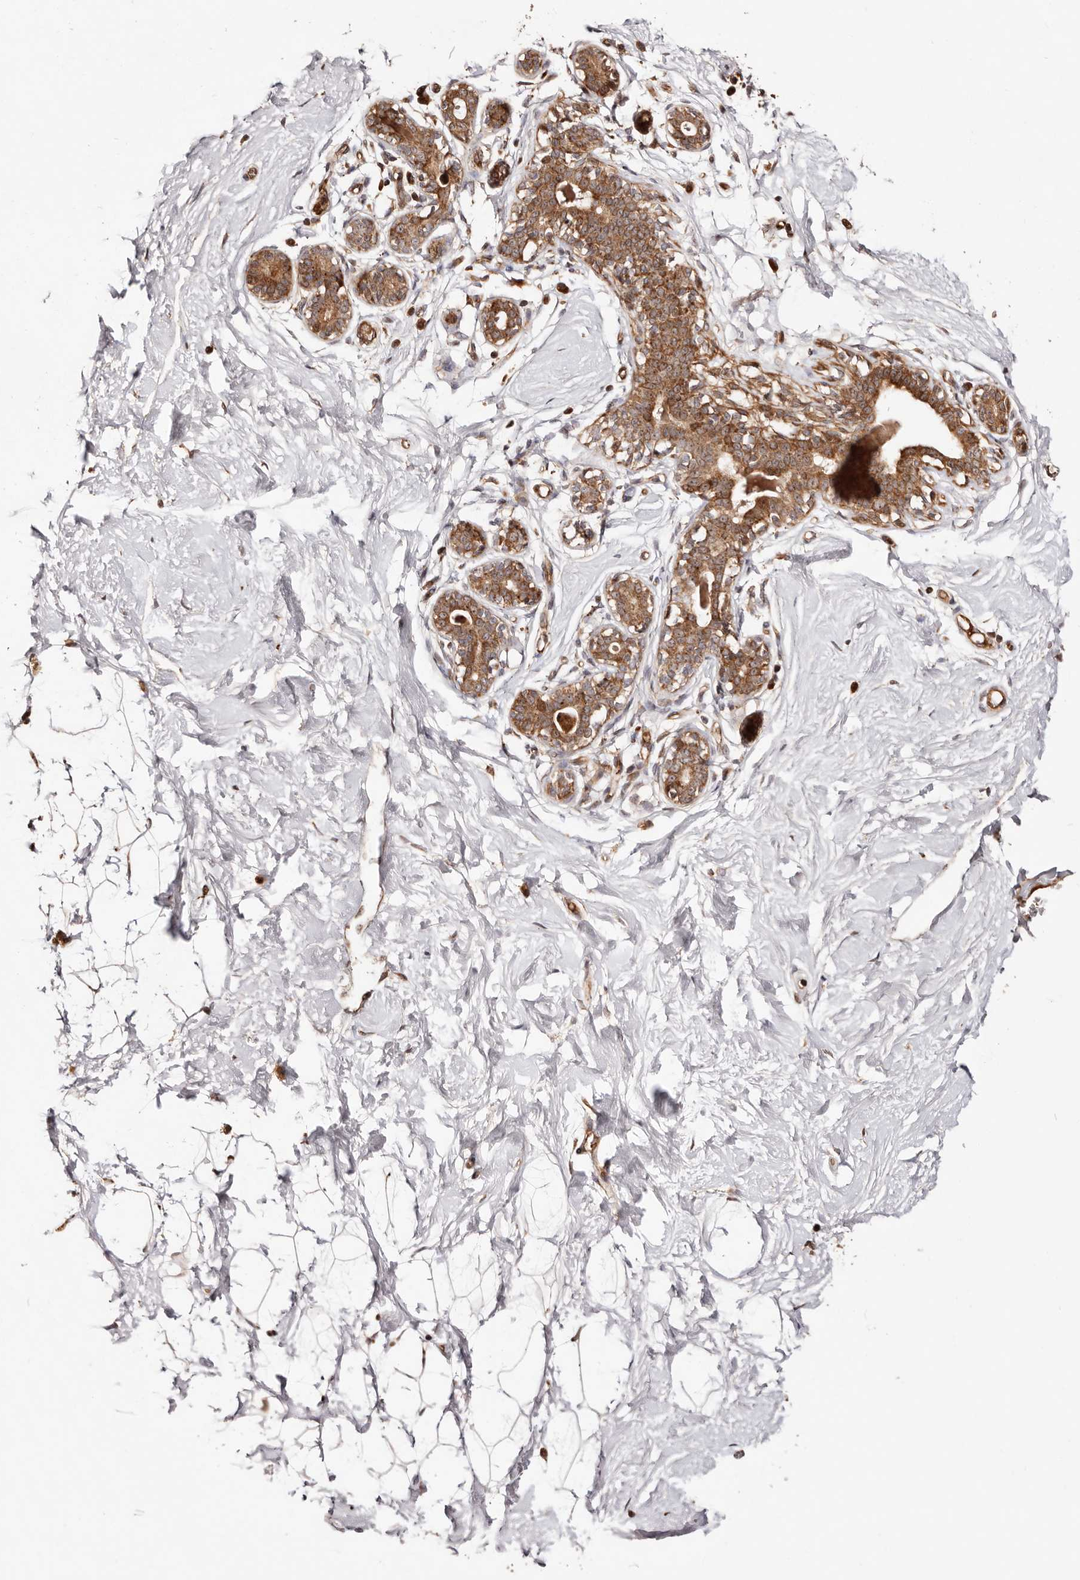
{"staining": {"intensity": "weak", "quantity": ">75%", "location": "cytoplasmic/membranous"}, "tissue": "breast", "cell_type": "Adipocytes", "image_type": "normal", "snomed": [{"axis": "morphology", "description": "Normal tissue, NOS"}, {"axis": "morphology", "description": "Adenoma, NOS"}, {"axis": "topography", "description": "Breast"}], "caption": "Adipocytes reveal weak cytoplasmic/membranous staining in about >75% of cells in normal breast.", "gene": "PTPN22", "patient": {"sex": "female", "age": 23}}